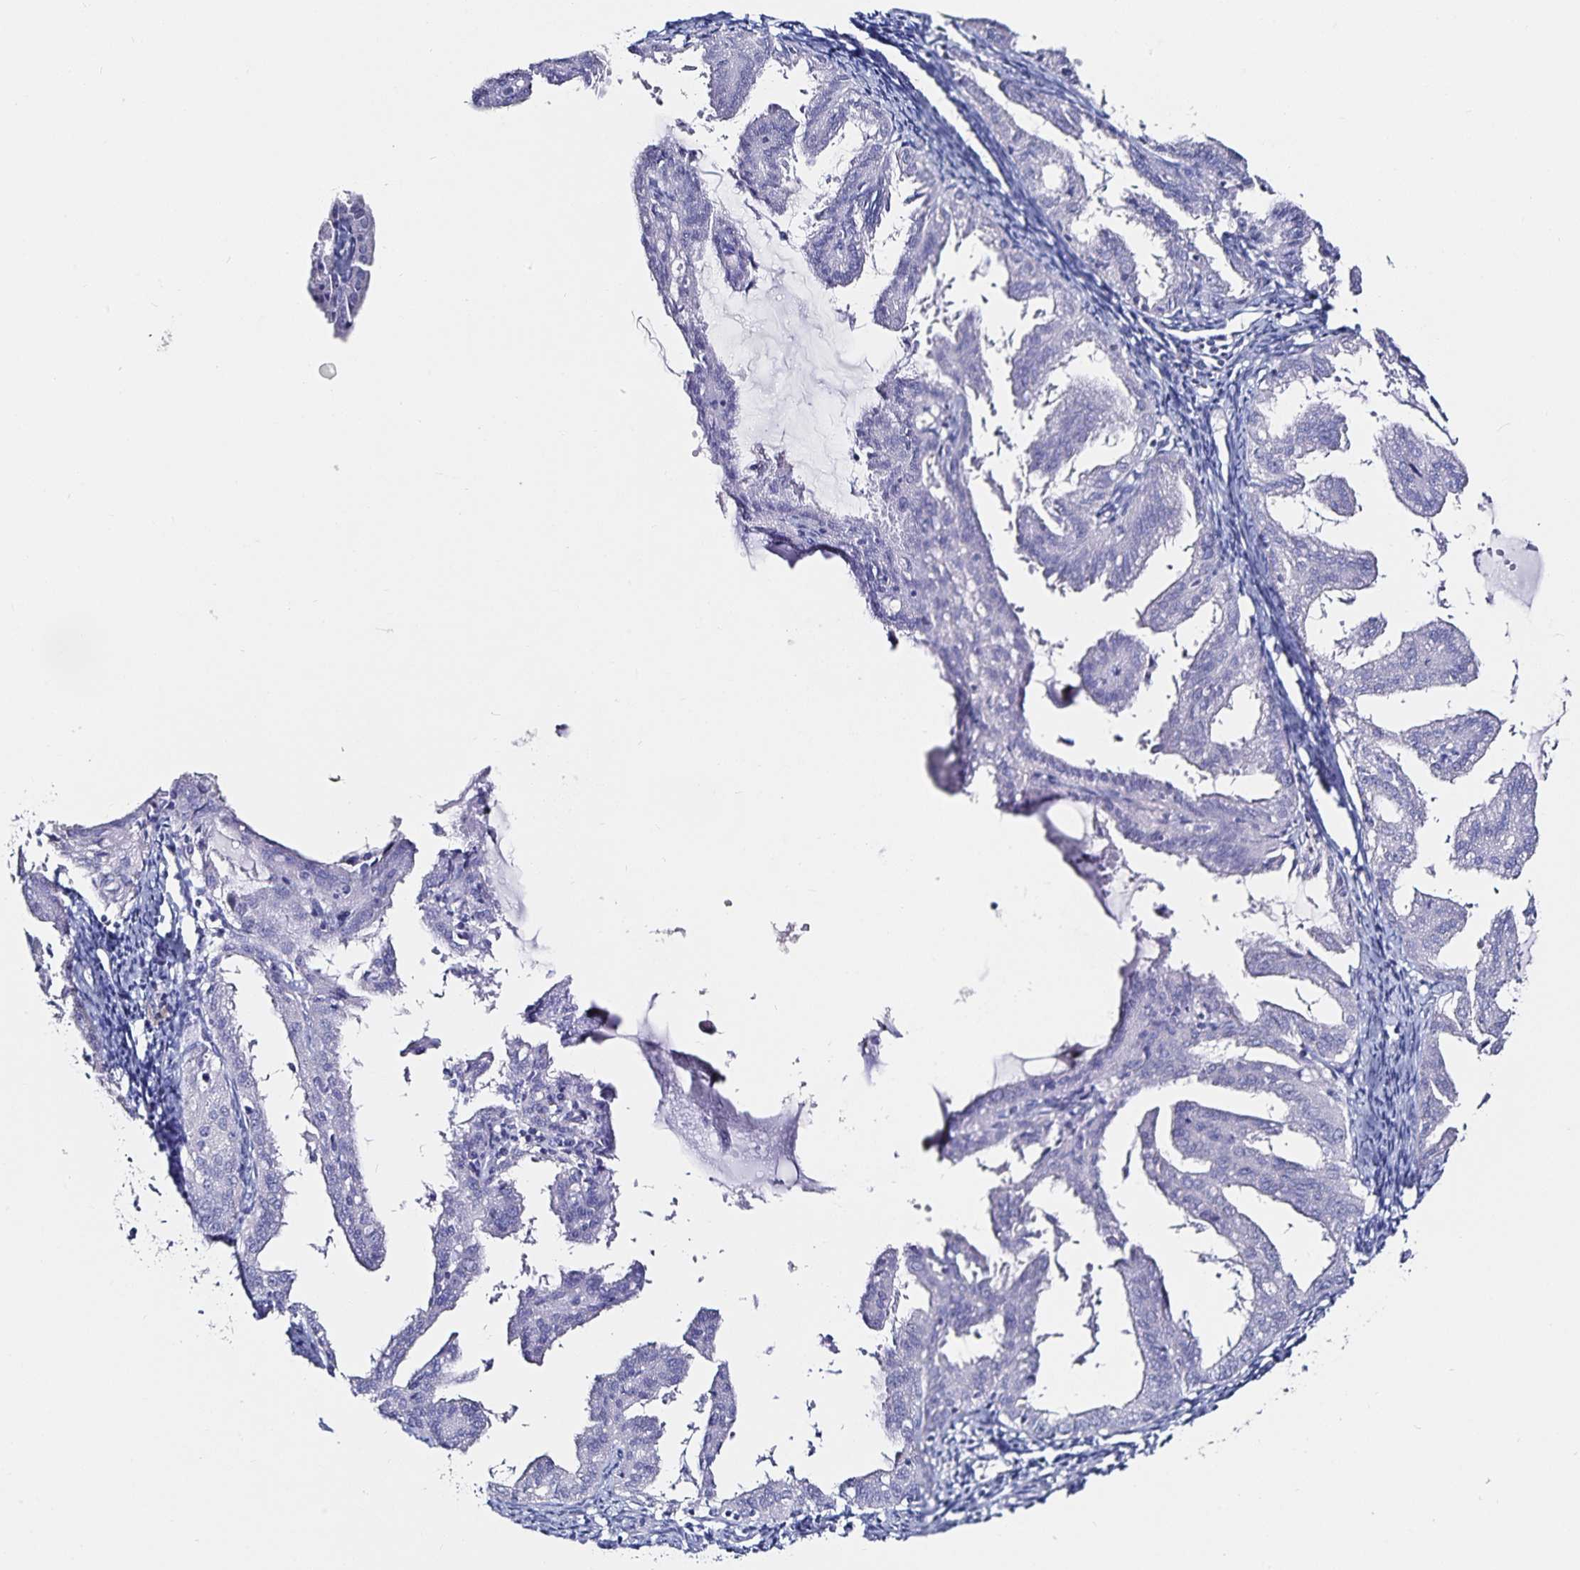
{"staining": {"intensity": "negative", "quantity": "none", "location": "none"}, "tissue": "endometrial cancer", "cell_type": "Tumor cells", "image_type": "cancer", "snomed": [{"axis": "morphology", "description": "Adenocarcinoma, NOS"}, {"axis": "topography", "description": "Endometrium"}], "caption": "This is an immunohistochemistry image of human endometrial cancer. There is no expression in tumor cells.", "gene": "TSPAN7", "patient": {"sex": "female", "age": 70}}